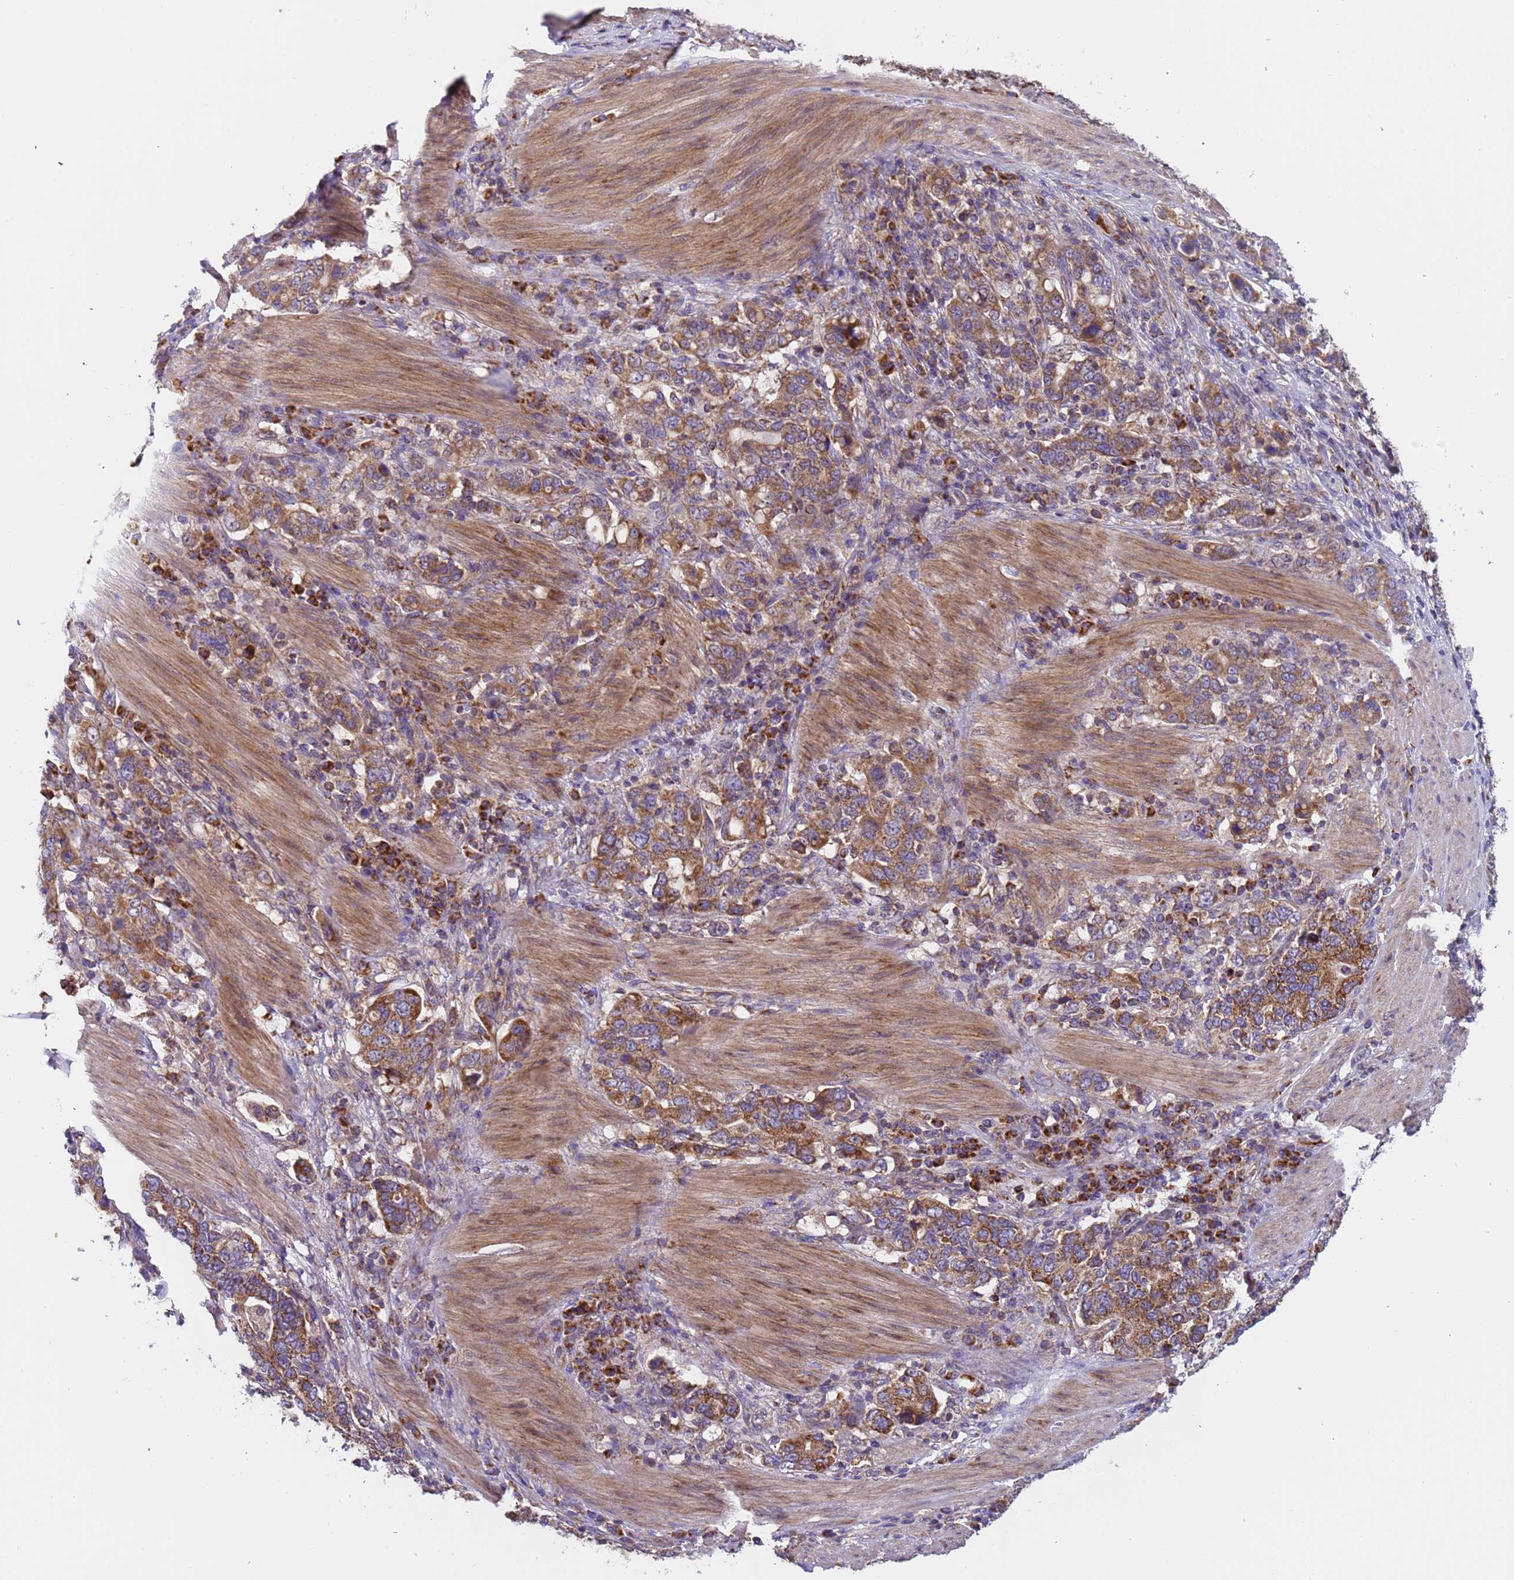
{"staining": {"intensity": "moderate", "quantity": ">75%", "location": "cytoplasmic/membranous"}, "tissue": "stomach cancer", "cell_type": "Tumor cells", "image_type": "cancer", "snomed": [{"axis": "morphology", "description": "Adenocarcinoma, NOS"}, {"axis": "topography", "description": "Stomach, upper"}, {"axis": "topography", "description": "Stomach"}], "caption": "High-magnification brightfield microscopy of adenocarcinoma (stomach) stained with DAB (brown) and counterstained with hematoxylin (blue). tumor cells exhibit moderate cytoplasmic/membranous staining is identified in about>75% of cells. The protein of interest is stained brown, and the nuclei are stained in blue (DAB IHC with brightfield microscopy, high magnification).", "gene": "TMEM126A", "patient": {"sex": "male", "age": 62}}